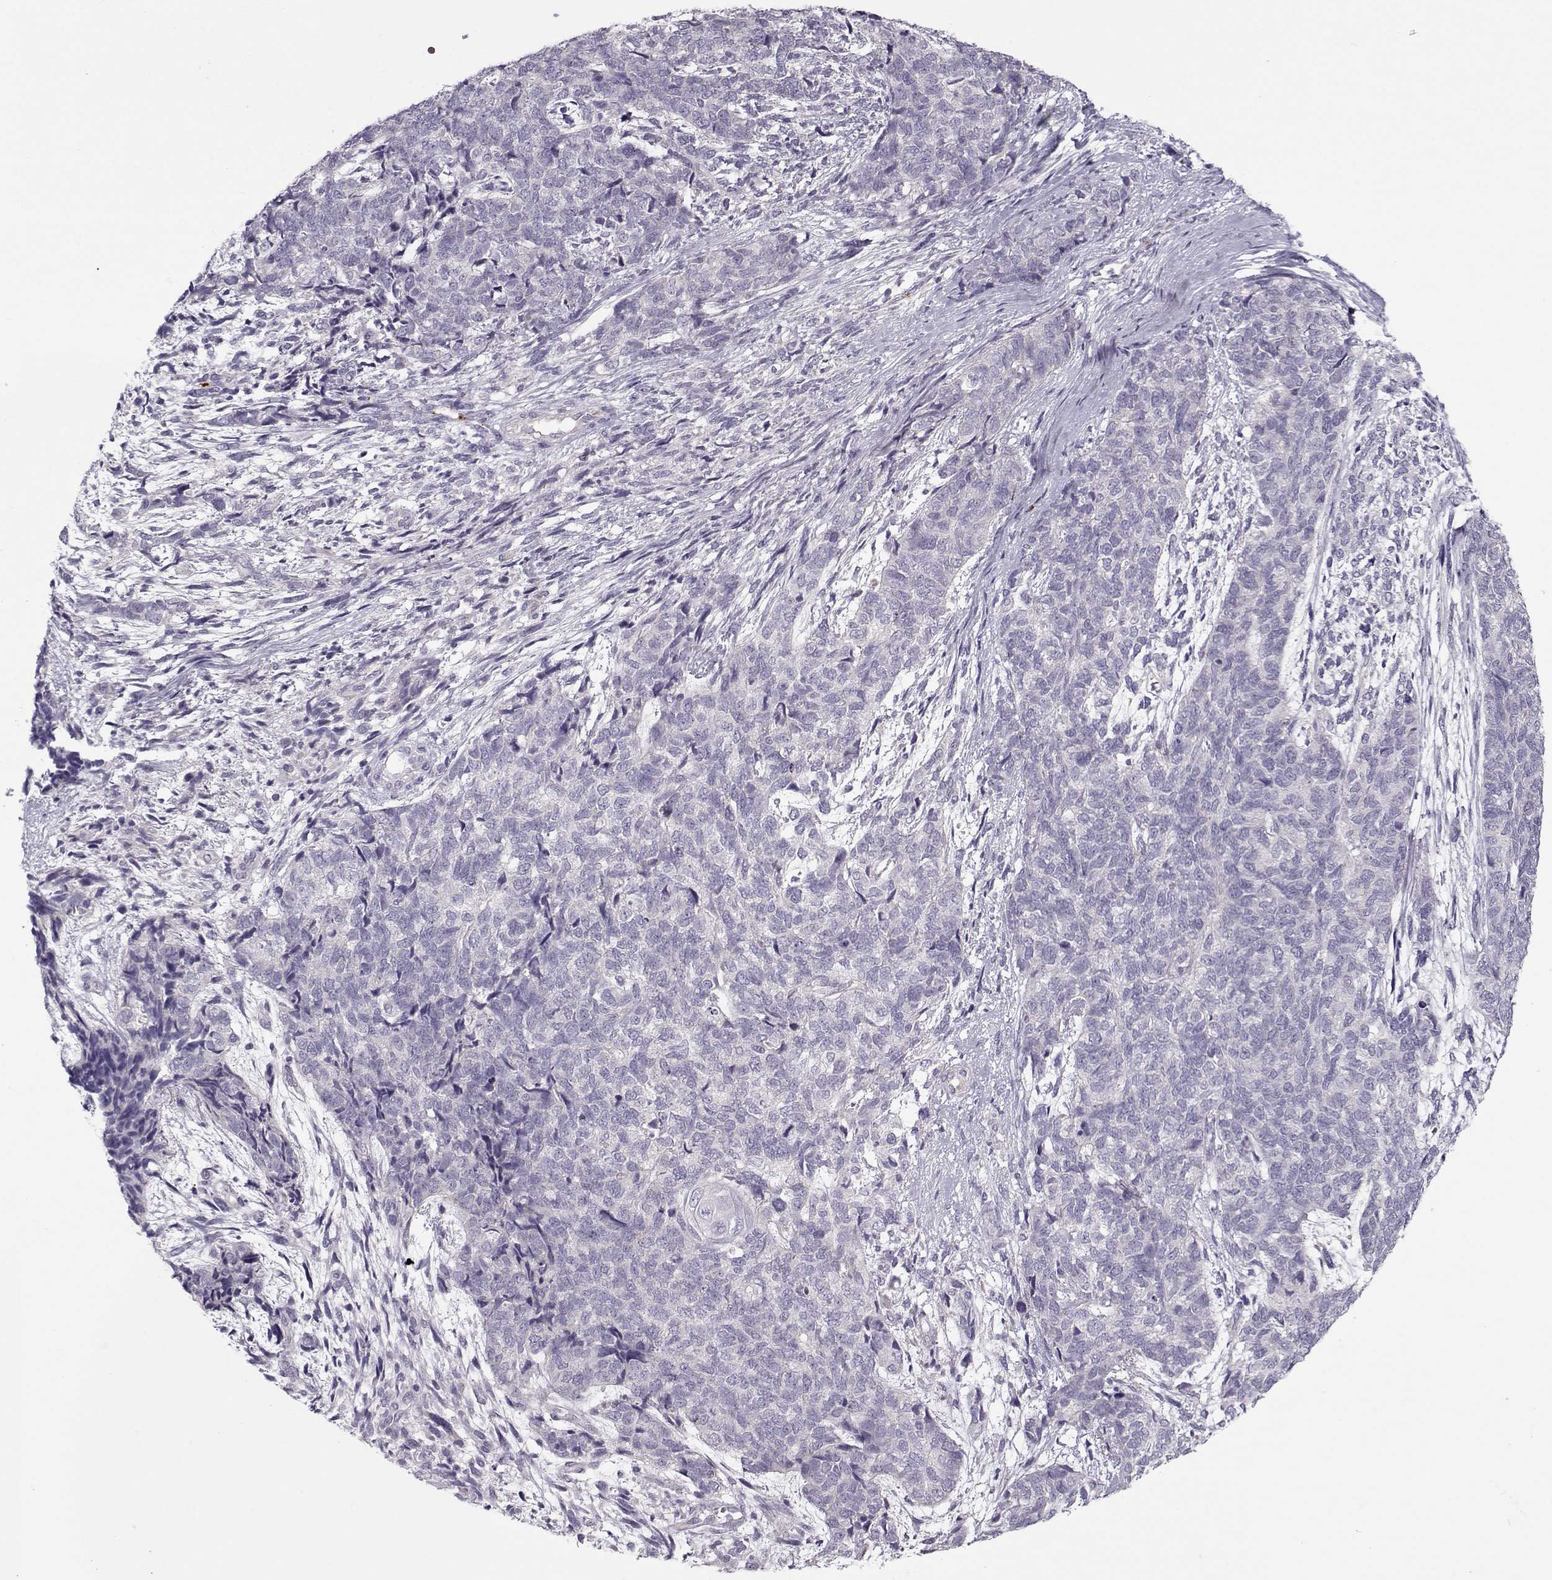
{"staining": {"intensity": "negative", "quantity": "none", "location": "none"}, "tissue": "cervical cancer", "cell_type": "Tumor cells", "image_type": "cancer", "snomed": [{"axis": "morphology", "description": "Squamous cell carcinoma, NOS"}, {"axis": "topography", "description": "Cervix"}], "caption": "This micrograph is of cervical cancer stained with immunohistochemistry (IHC) to label a protein in brown with the nuclei are counter-stained blue. There is no positivity in tumor cells.", "gene": "KLF17", "patient": {"sex": "female", "age": 63}}